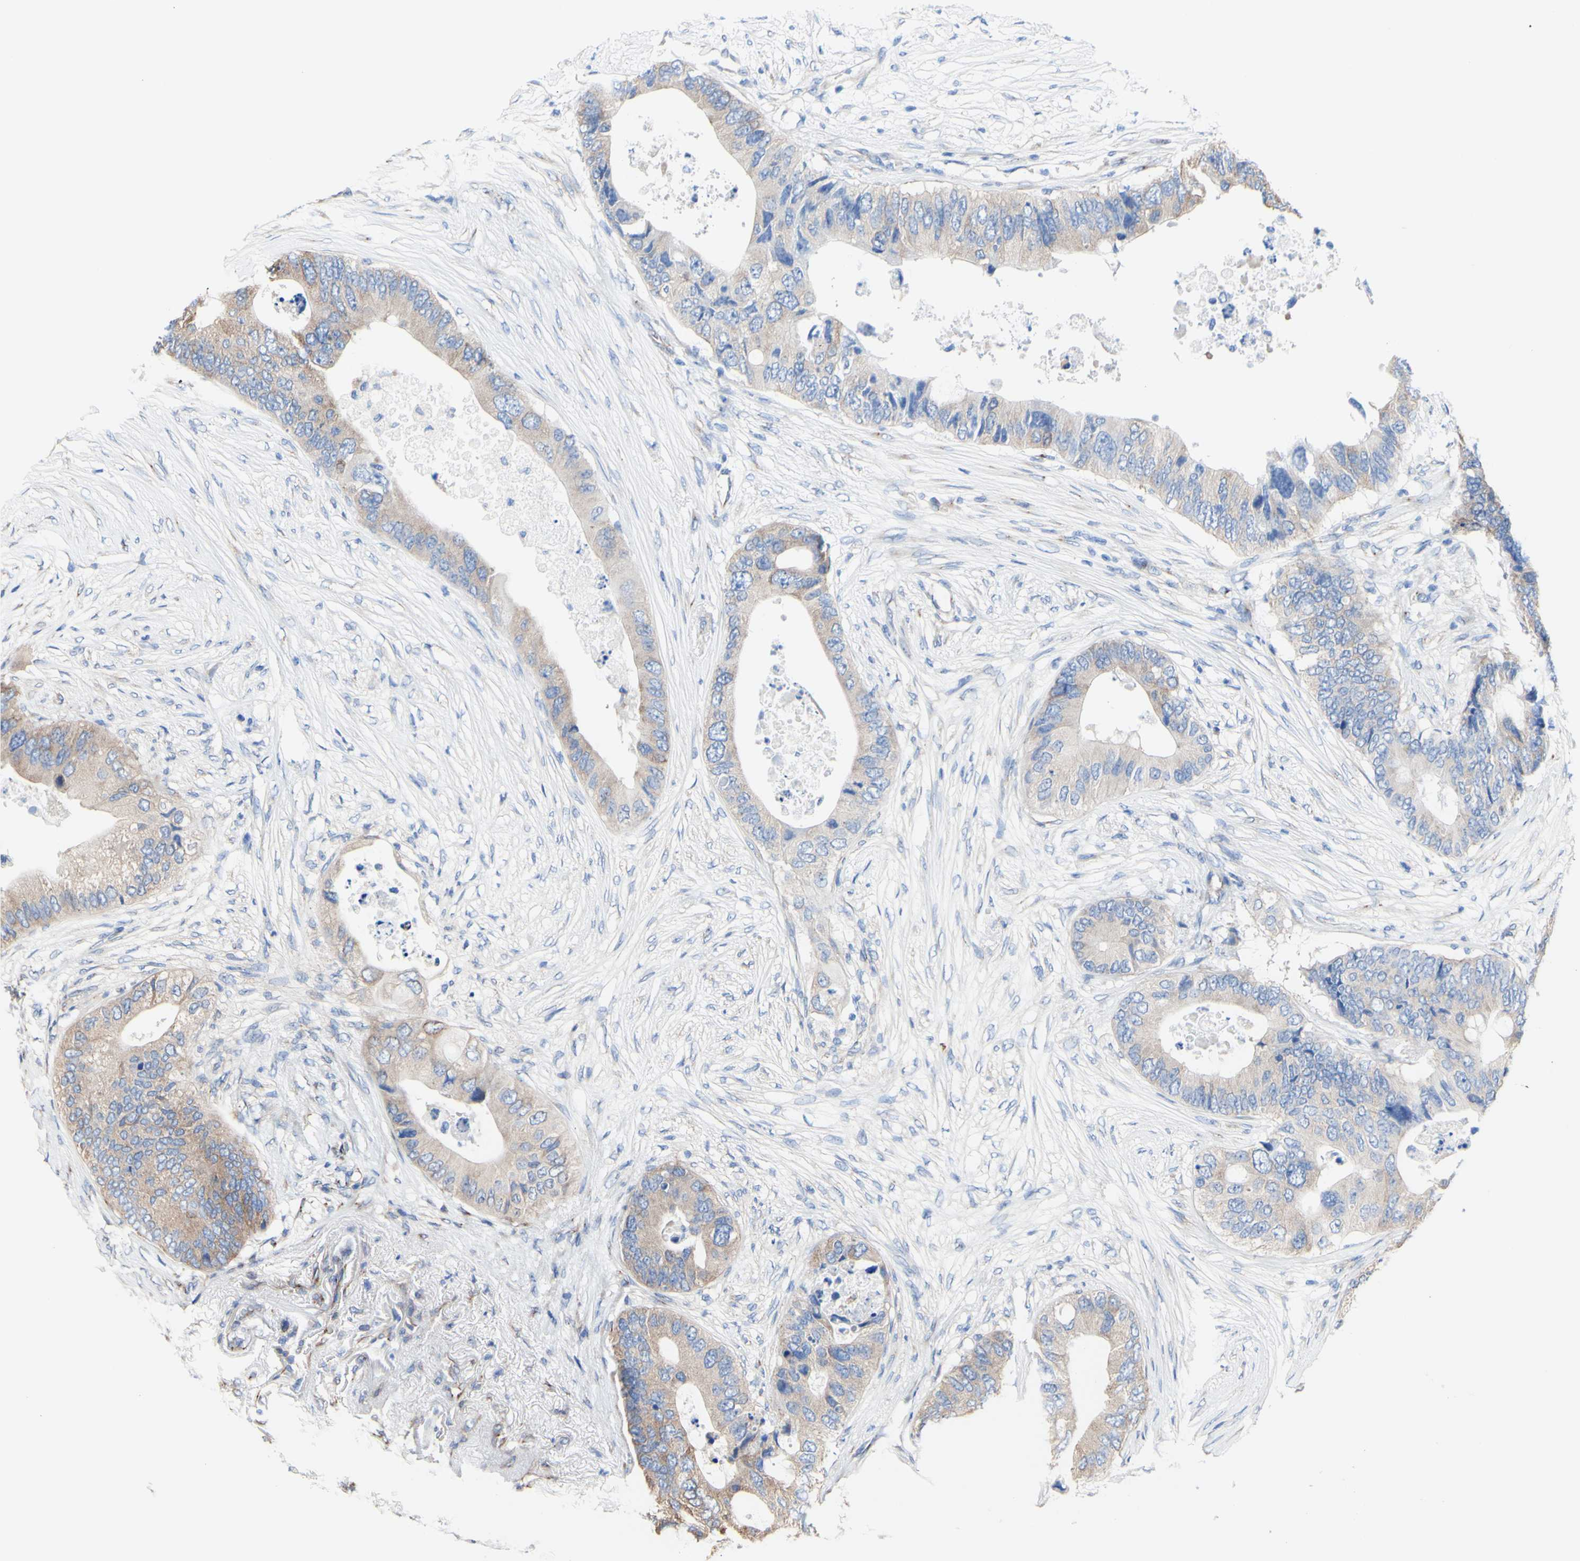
{"staining": {"intensity": "weak", "quantity": ">75%", "location": "cytoplasmic/membranous"}, "tissue": "colorectal cancer", "cell_type": "Tumor cells", "image_type": "cancer", "snomed": [{"axis": "morphology", "description": "Adenocarcinoma, NOS"}, {"axis": "topography", "description": "Colon"}], "caption": "Adenocarcinoma (colorectal) tissue shows weak cytoplasmic/membranous staining in approximately >75% of tumor cells", "gene": "LRIG3", "patient": {"sex": "male", "age": 71}}